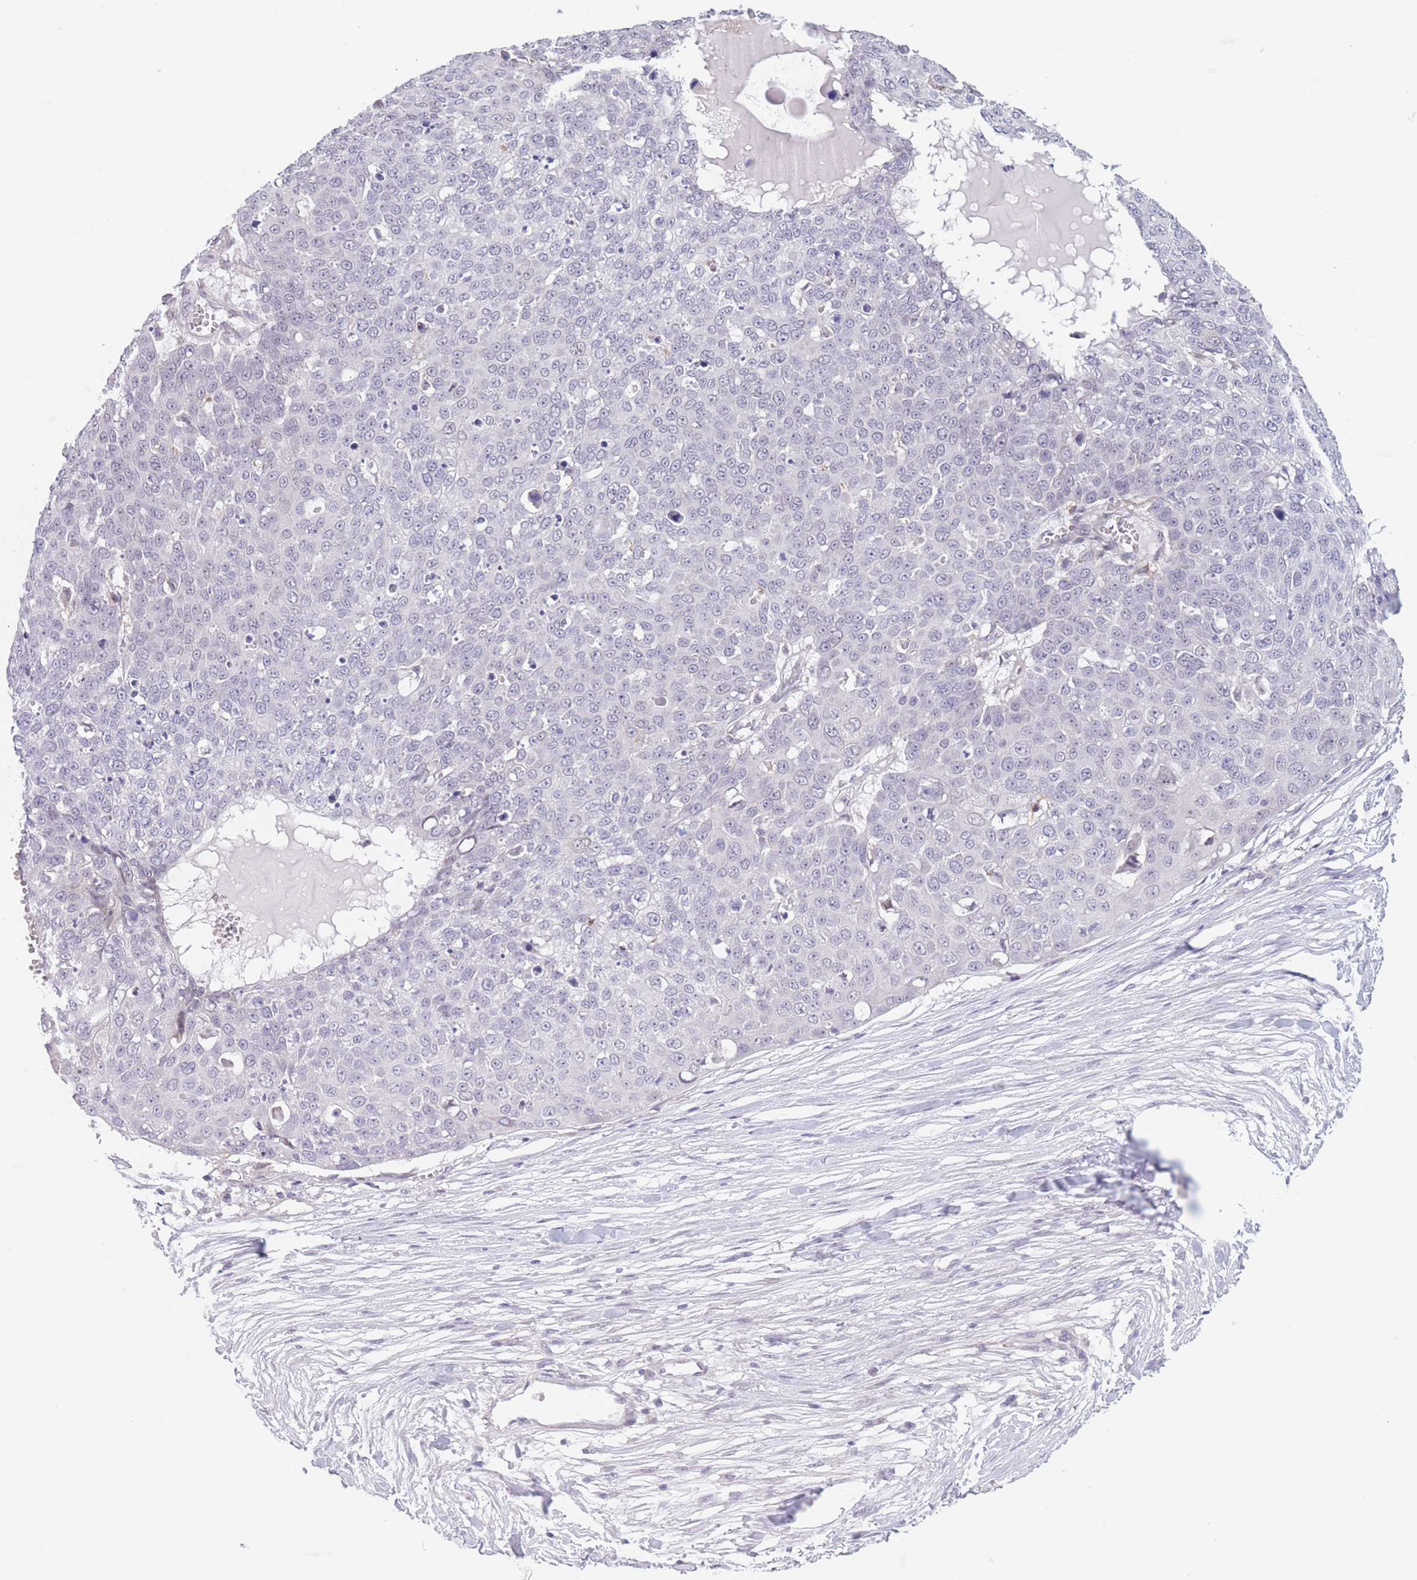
{"staining": {"intensity": "negative", "quantity": "none", "location": "none"}, "tissue": "skin cancer", "cell_type": "Tumor cells", "image_type": "cancer", "snomed": [{"axis": "morphology", "description": "Squamous cell carcinoma, NOS"}, {"axis": "topography", "description": "Skin"}], "caption": "The IHC micrograph has no significant expression in tumor cells of skin squamous cell carcinoma tissue.", "gene": "PODXL", "patient": {"sex": "male", "age": 71}}